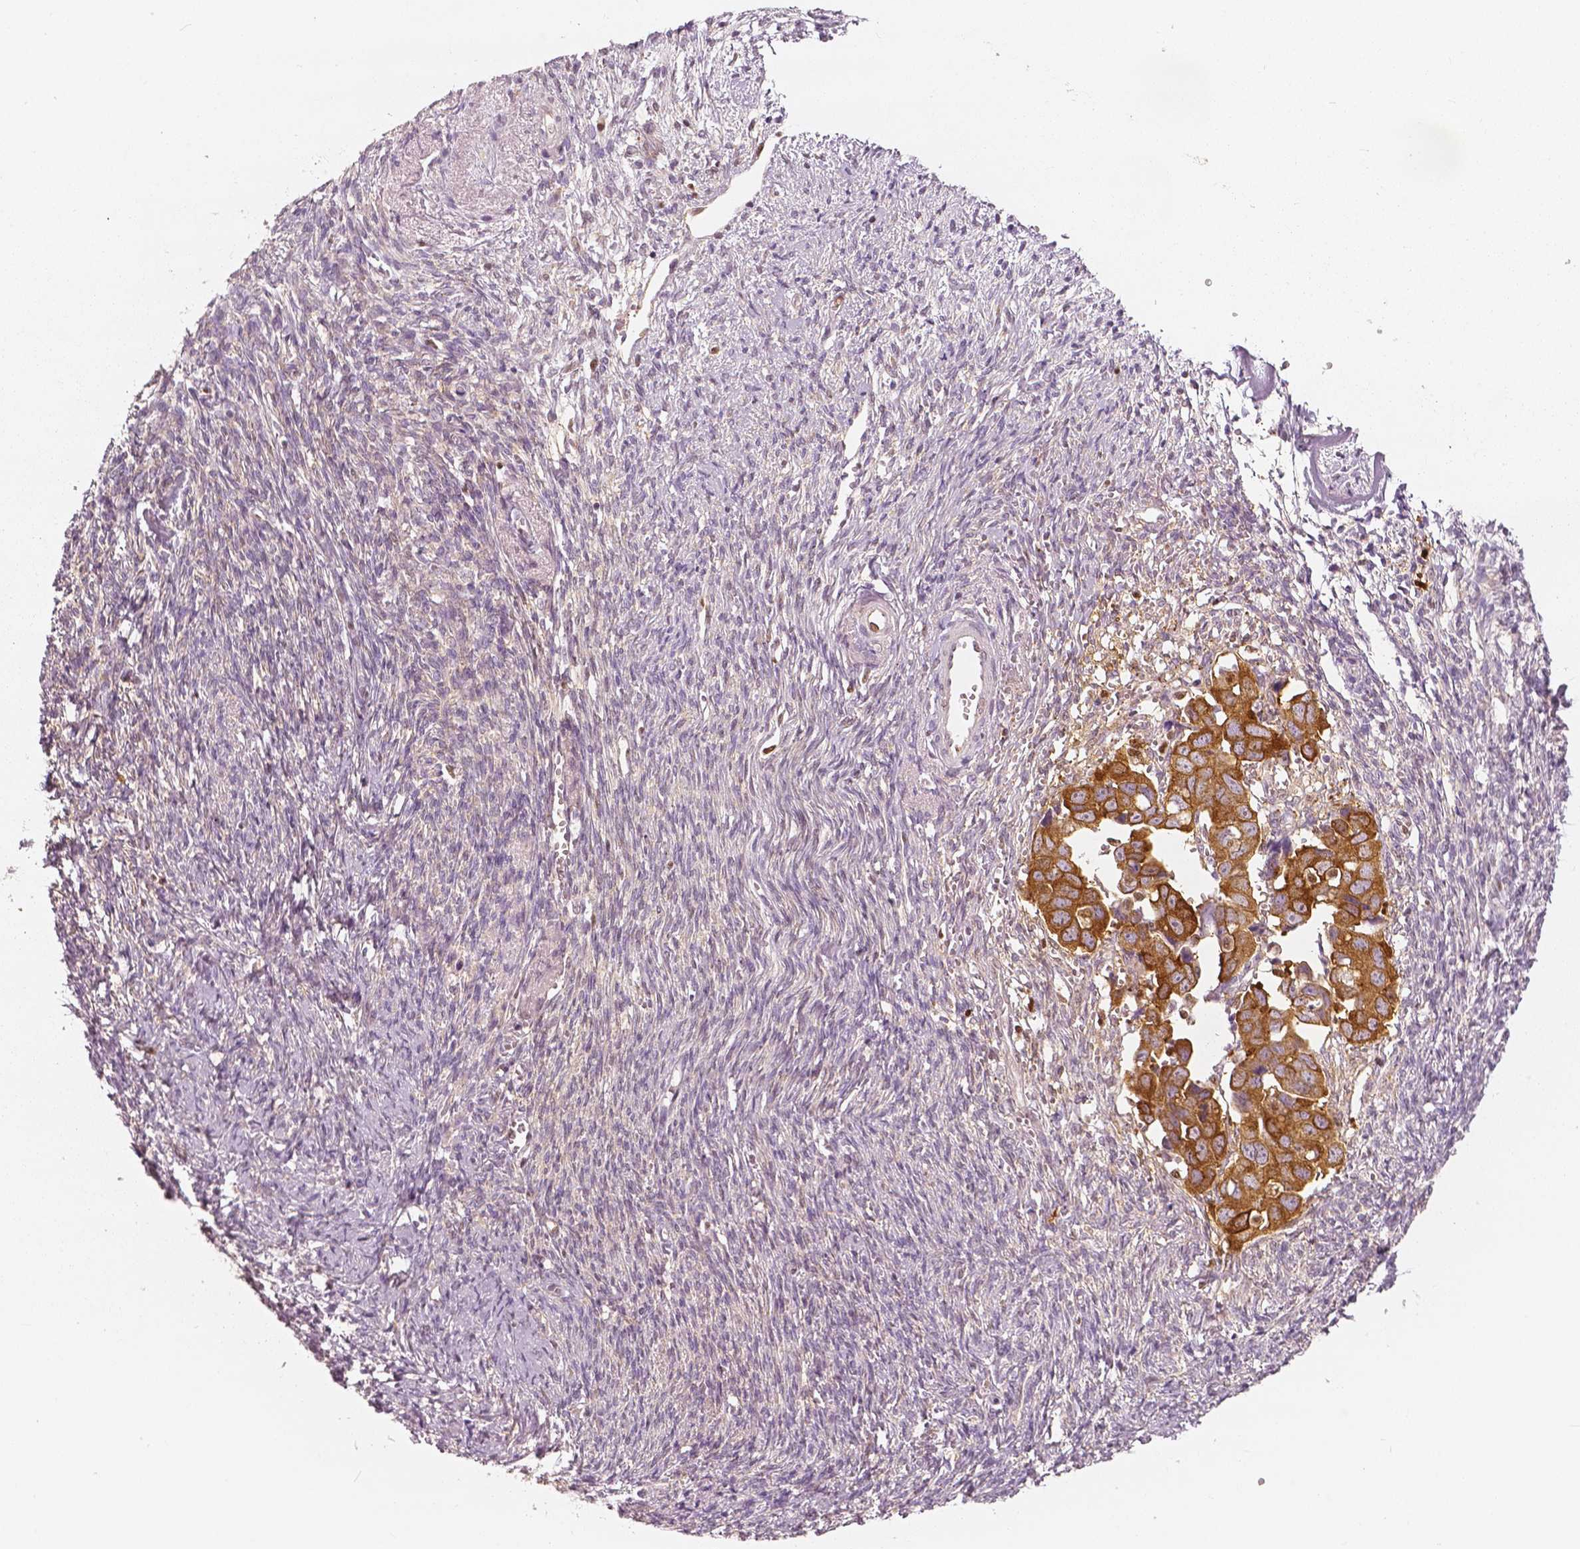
{"staining": {"intensity": "strong", "quantity": ">75%", "location": "cytoplasmic/membranous"}, "tissue": "ovarian cancer", "cell_type": "Tumor cells", "image_type": "cancer", "snomed": [{"axis": "morphology", "description": "Cystadenocarcinoma, serous, NOS"}, {"axis": "topography", "description": "Ovary"}], "caption": "Immunohistochemistry (IHC) staining of ovarian serous cystadenocarcinoma, which displays high levels of strong cytoplasmic/membranous staining in about >75% of tumor cells indicating strong cytoplasmic/membranous protein staining. The staining was performed using DAB (brown) for protein detection and nuclei were counterstained in hematoxylin (blue).", "gene": "SQSTM1", "patient": {"sex": "female", "age": 59}}